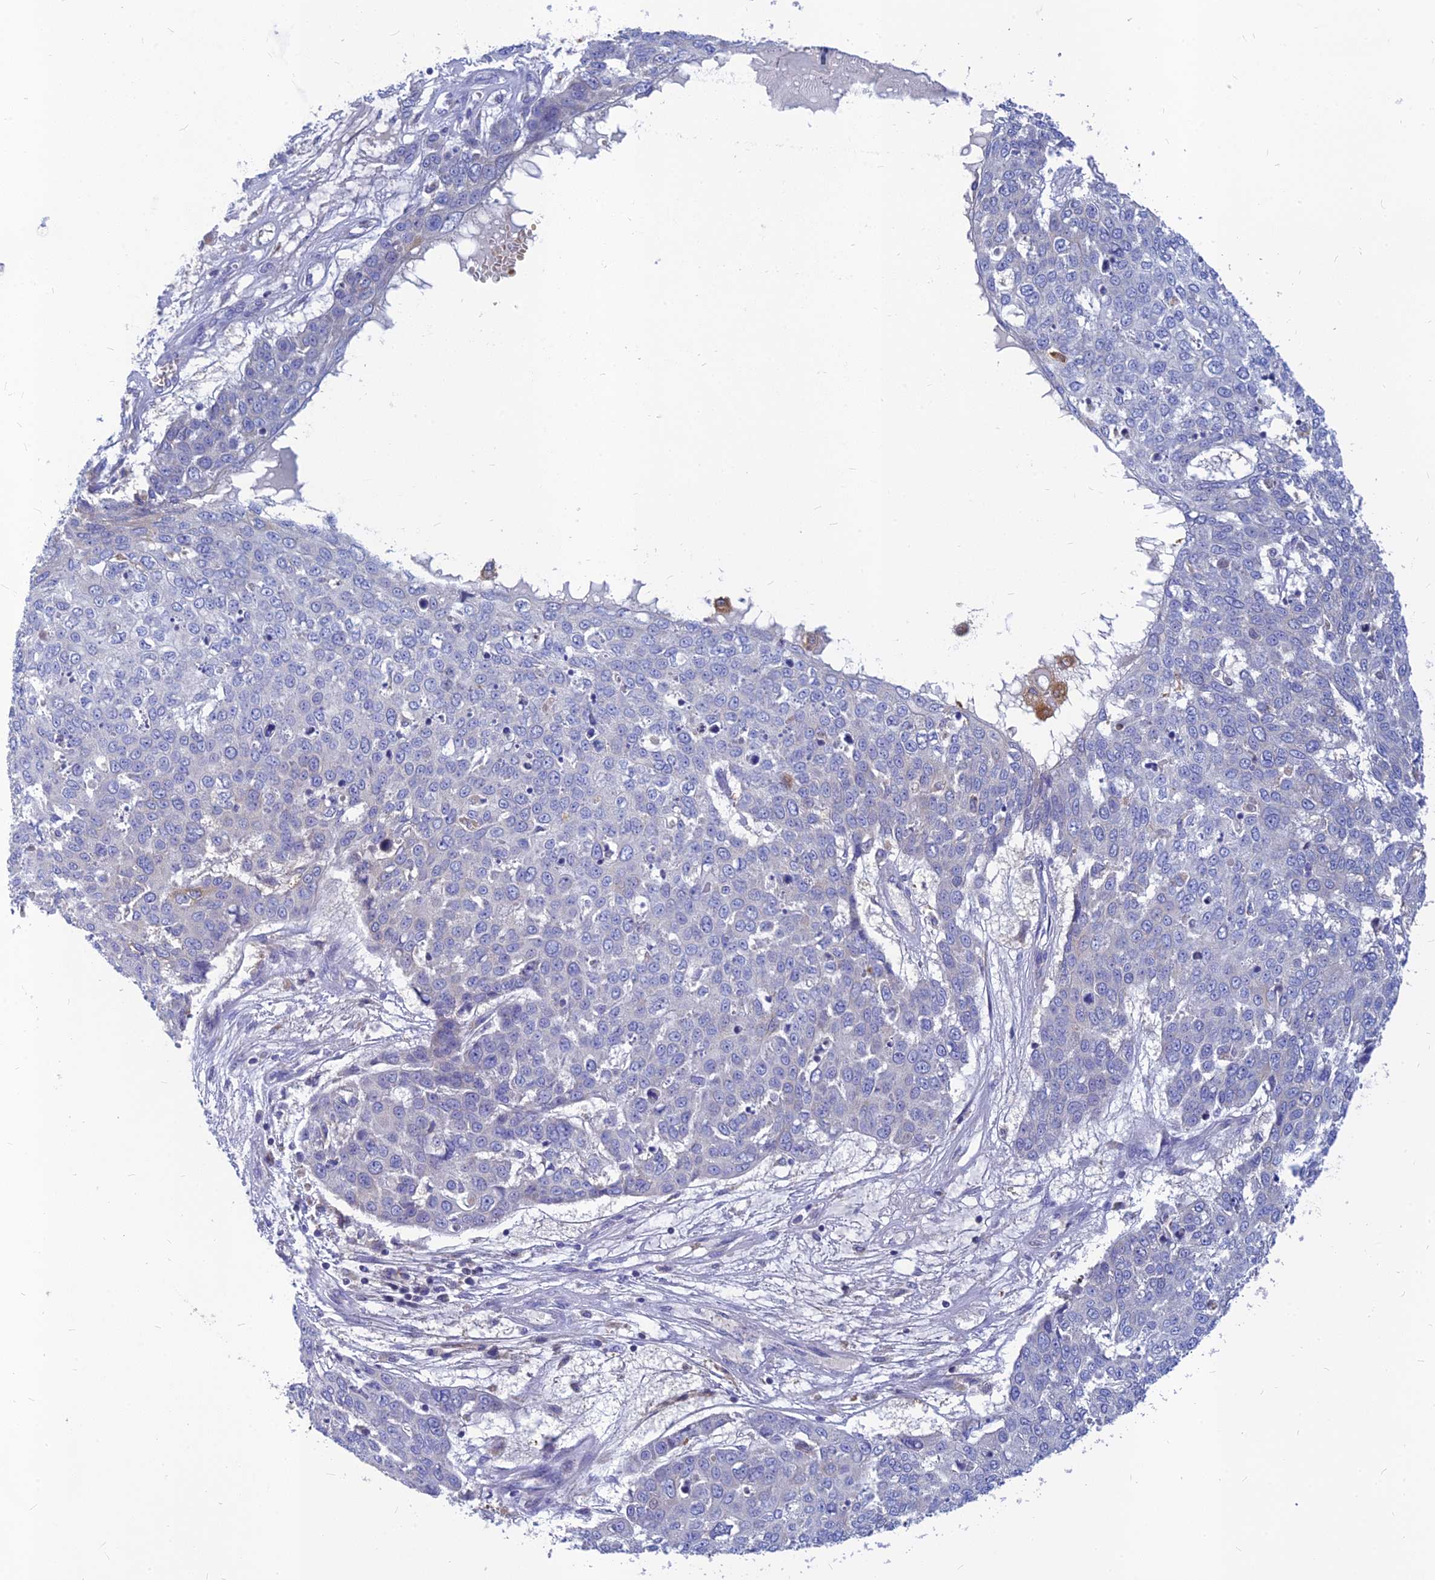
{"staining": {"intensity": "negative", "quantity": "none", "location": "none"}, "tissue": "skin cancer", "cell_type": "Tumor cells", "image_type": "cancer", "snomed": [{"axis": "morphology", "description": "Squamous cell carcinoma, NOS"}, {"axis": "topography", "description": "Skin"}], "caption": "Immunohistochemical staining of skin cancer reveals no significant positivity in tumor cells. (IHC, brightfield microscopy, high magnification).", "gene": "CACNA1B", "patient": {"sex": "male", "age": 71}}